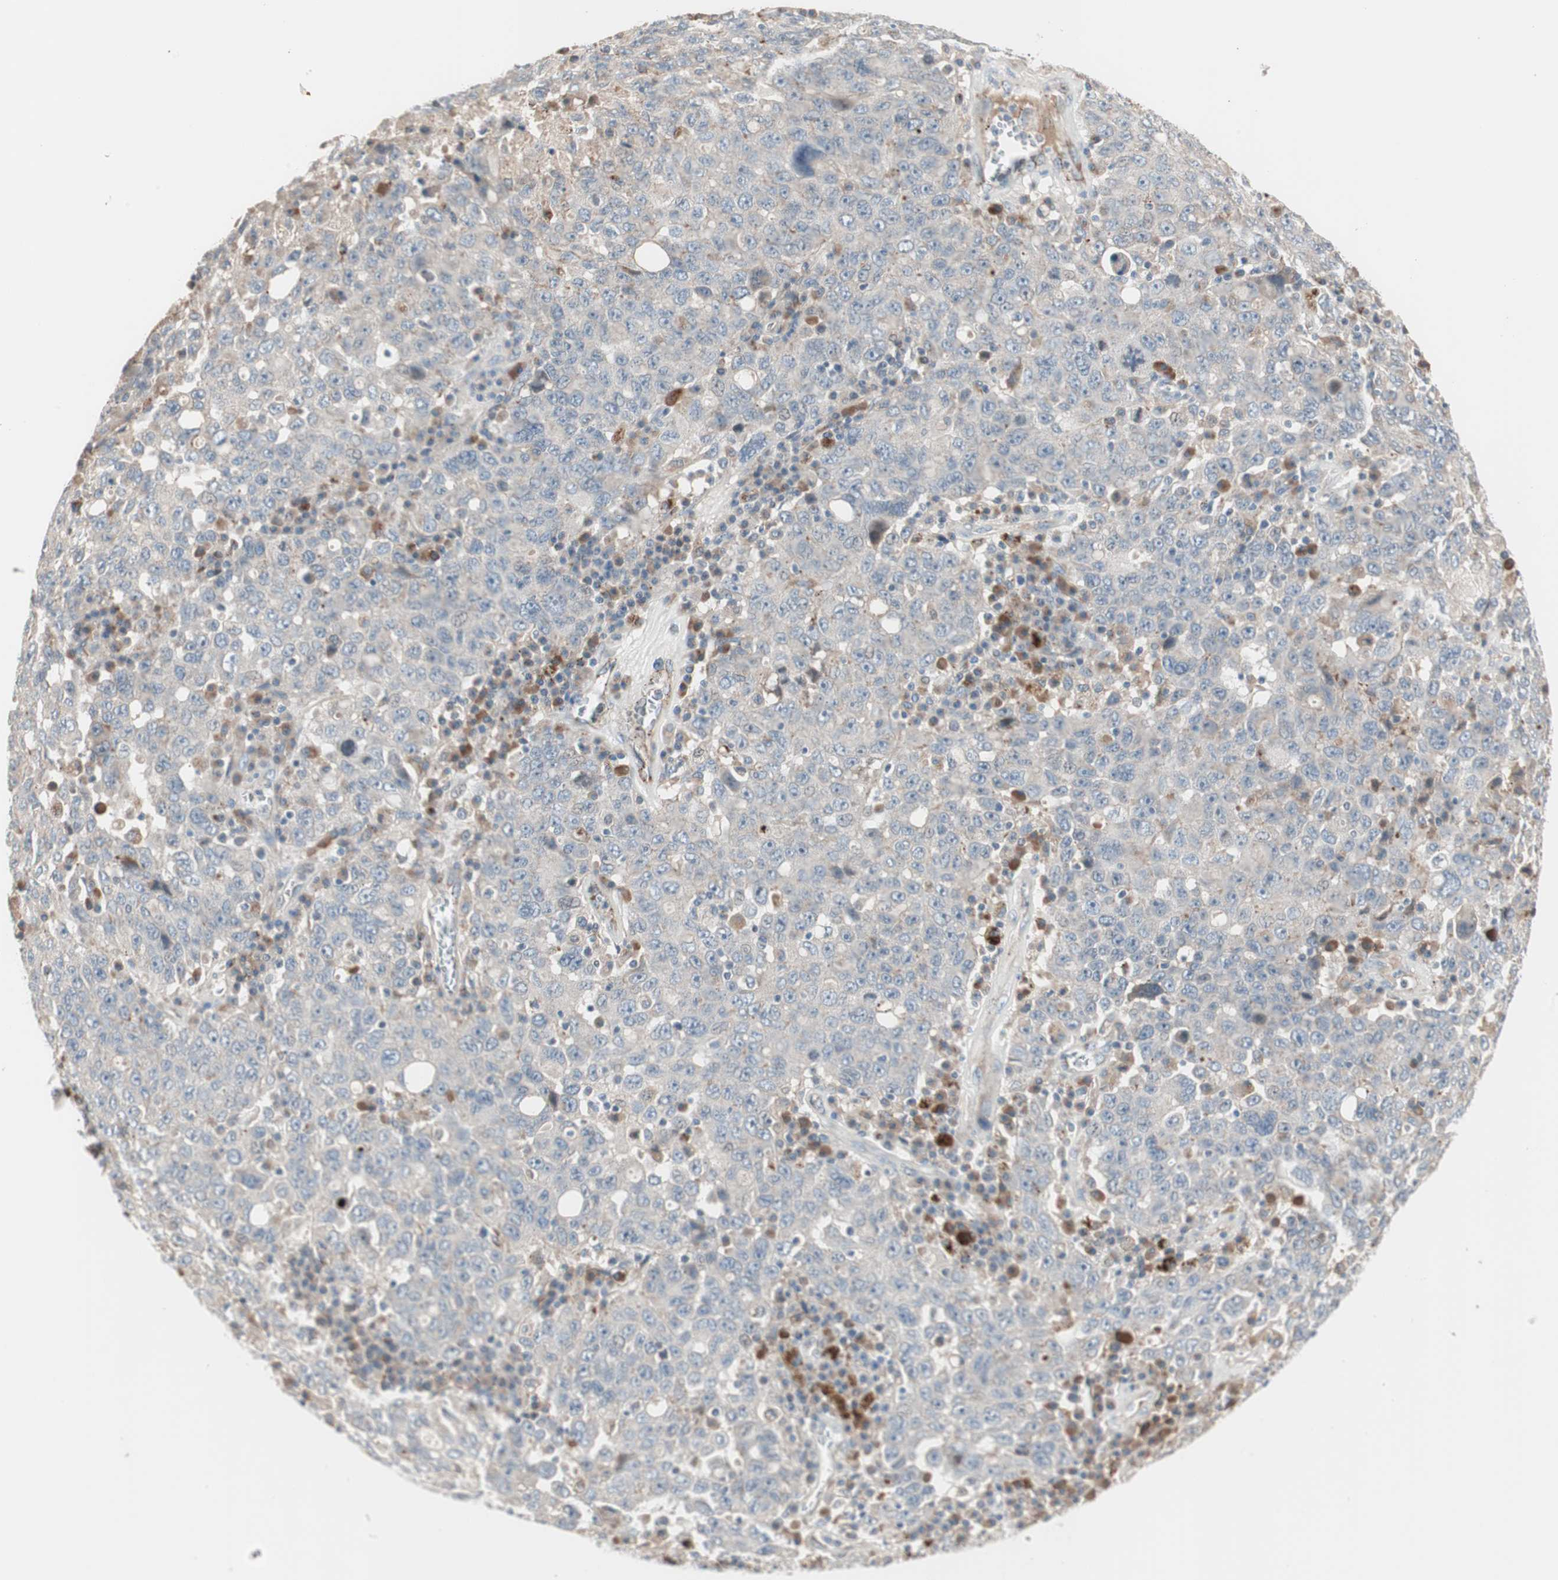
{"staining": {"intensity": "weak", "quantity": "25%-75%", "location": "cytoplasmic/membranous"}, "tissue": "ovarian cancer", "cell_type": "Tumor cells", "image_type": "cancer", "snomed": [{"axis": "morphology", "description": "Carcinoma, endometroid"}, {"axis": "topography", "description": "Ovary"}], "caption": "DAB immunohistochemical staining of human endometroid carcinoma (ovarian) reveals weak cytoplasmic/membranous protein expression in approximately 25%-75% of tumor cells.", "gene": "FGFR4", "patient": {"sex": "female", "age": 62}}